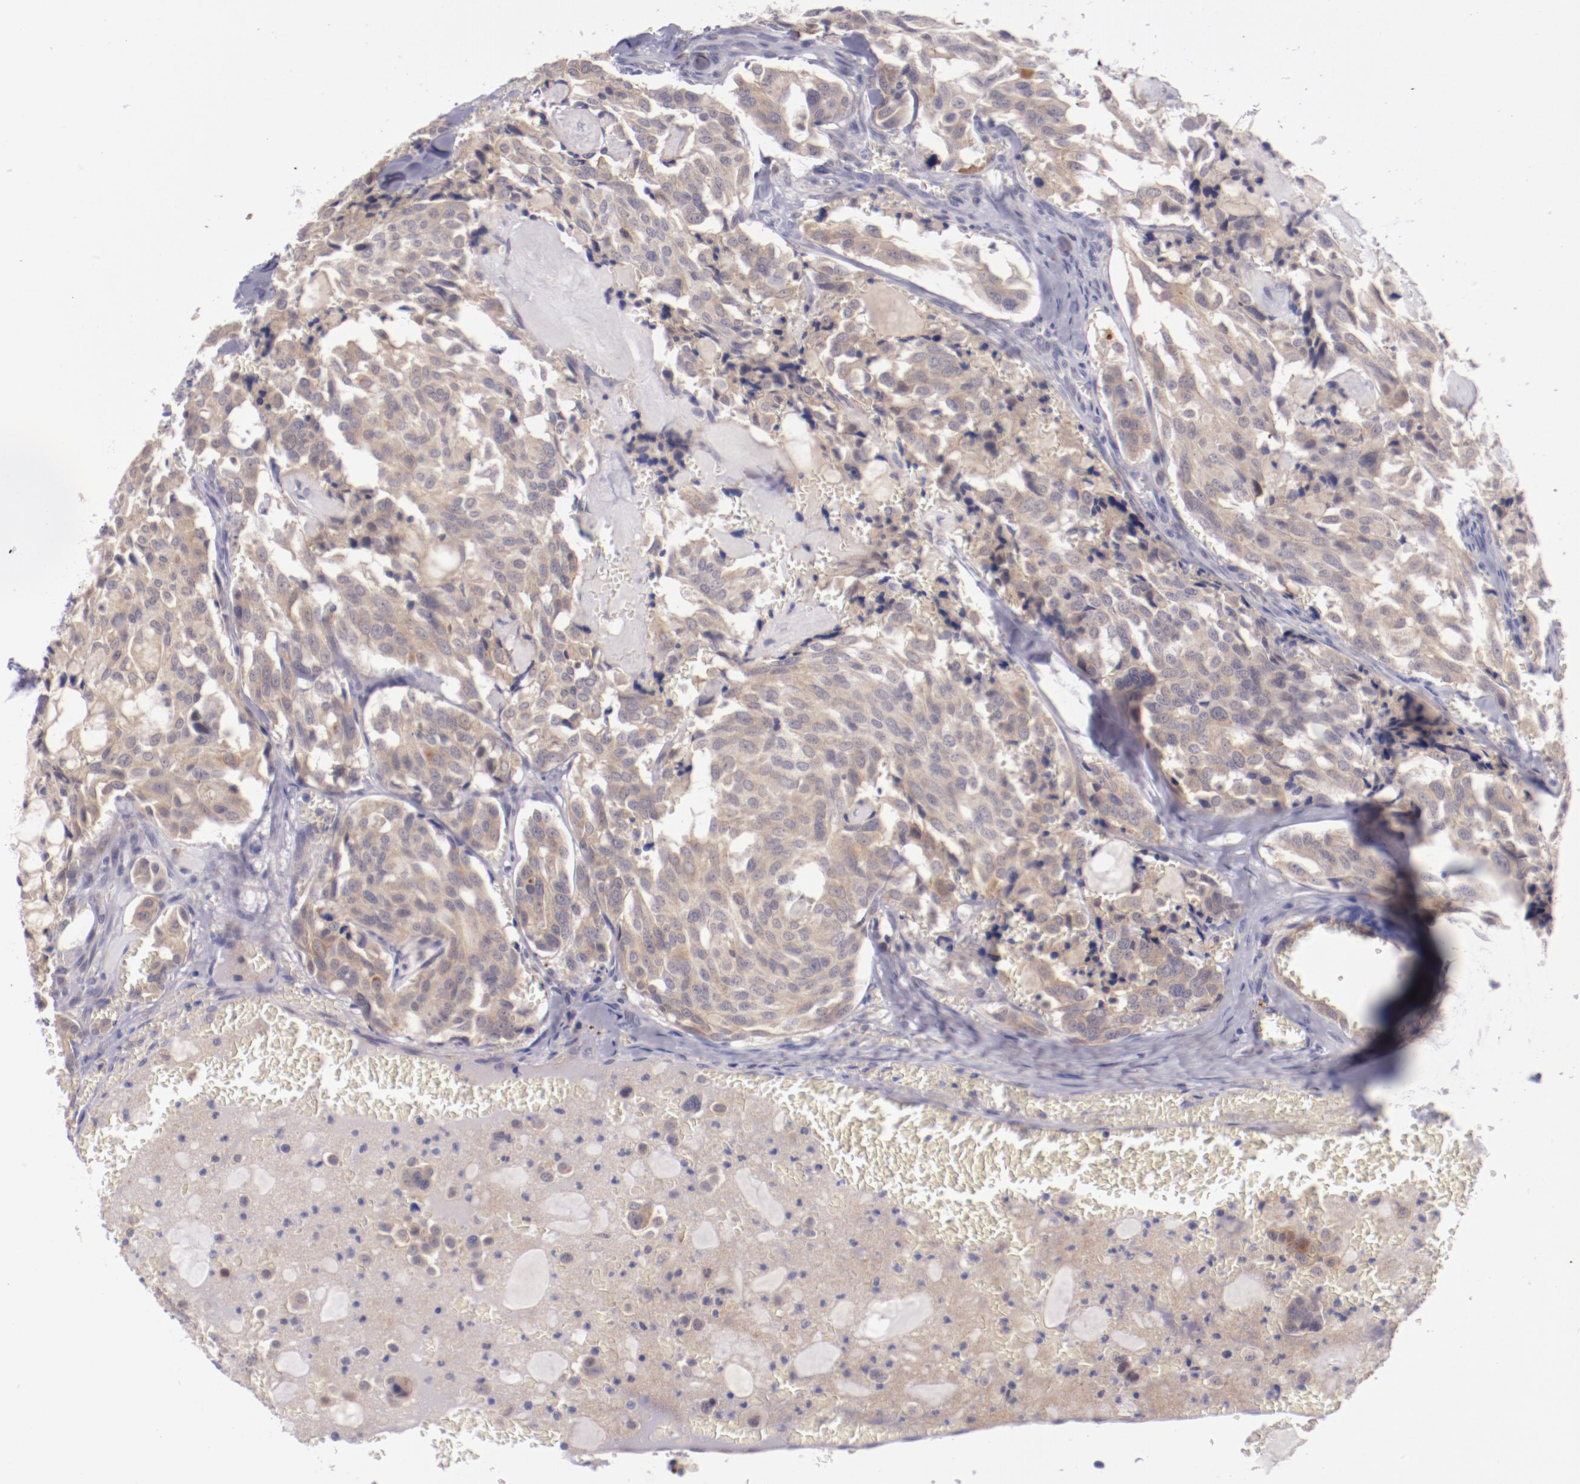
{"staining": {"intensity": "moderate", "quantity": ">75%", "location": "cytoplasmic/membranous"}, "tissue": "thyroid cancer", "cell_type": "Tumor cells", "image_type": "cancer", "snomed": [{"axis": "morphology", "description": "Carcinoma, NOS"}, {"axis": "morphology", "description": "Carcinoid, malignant, NOS"}, {"axis": "topography", "description": "Thyroid gland"}], "caption": "High-magnification brightfield microscopy of thyroid cancer stained with DAB (3,3'-diaminobenzidine) (brown) and counterstained with hematoxylin (blue). tumor cells exhibit moderate cytoplasmic/membranous positivity is appreciated in about>75% of cells.", "gene": "TRAF3", "patient": {"sex": "male", "age": 33}}